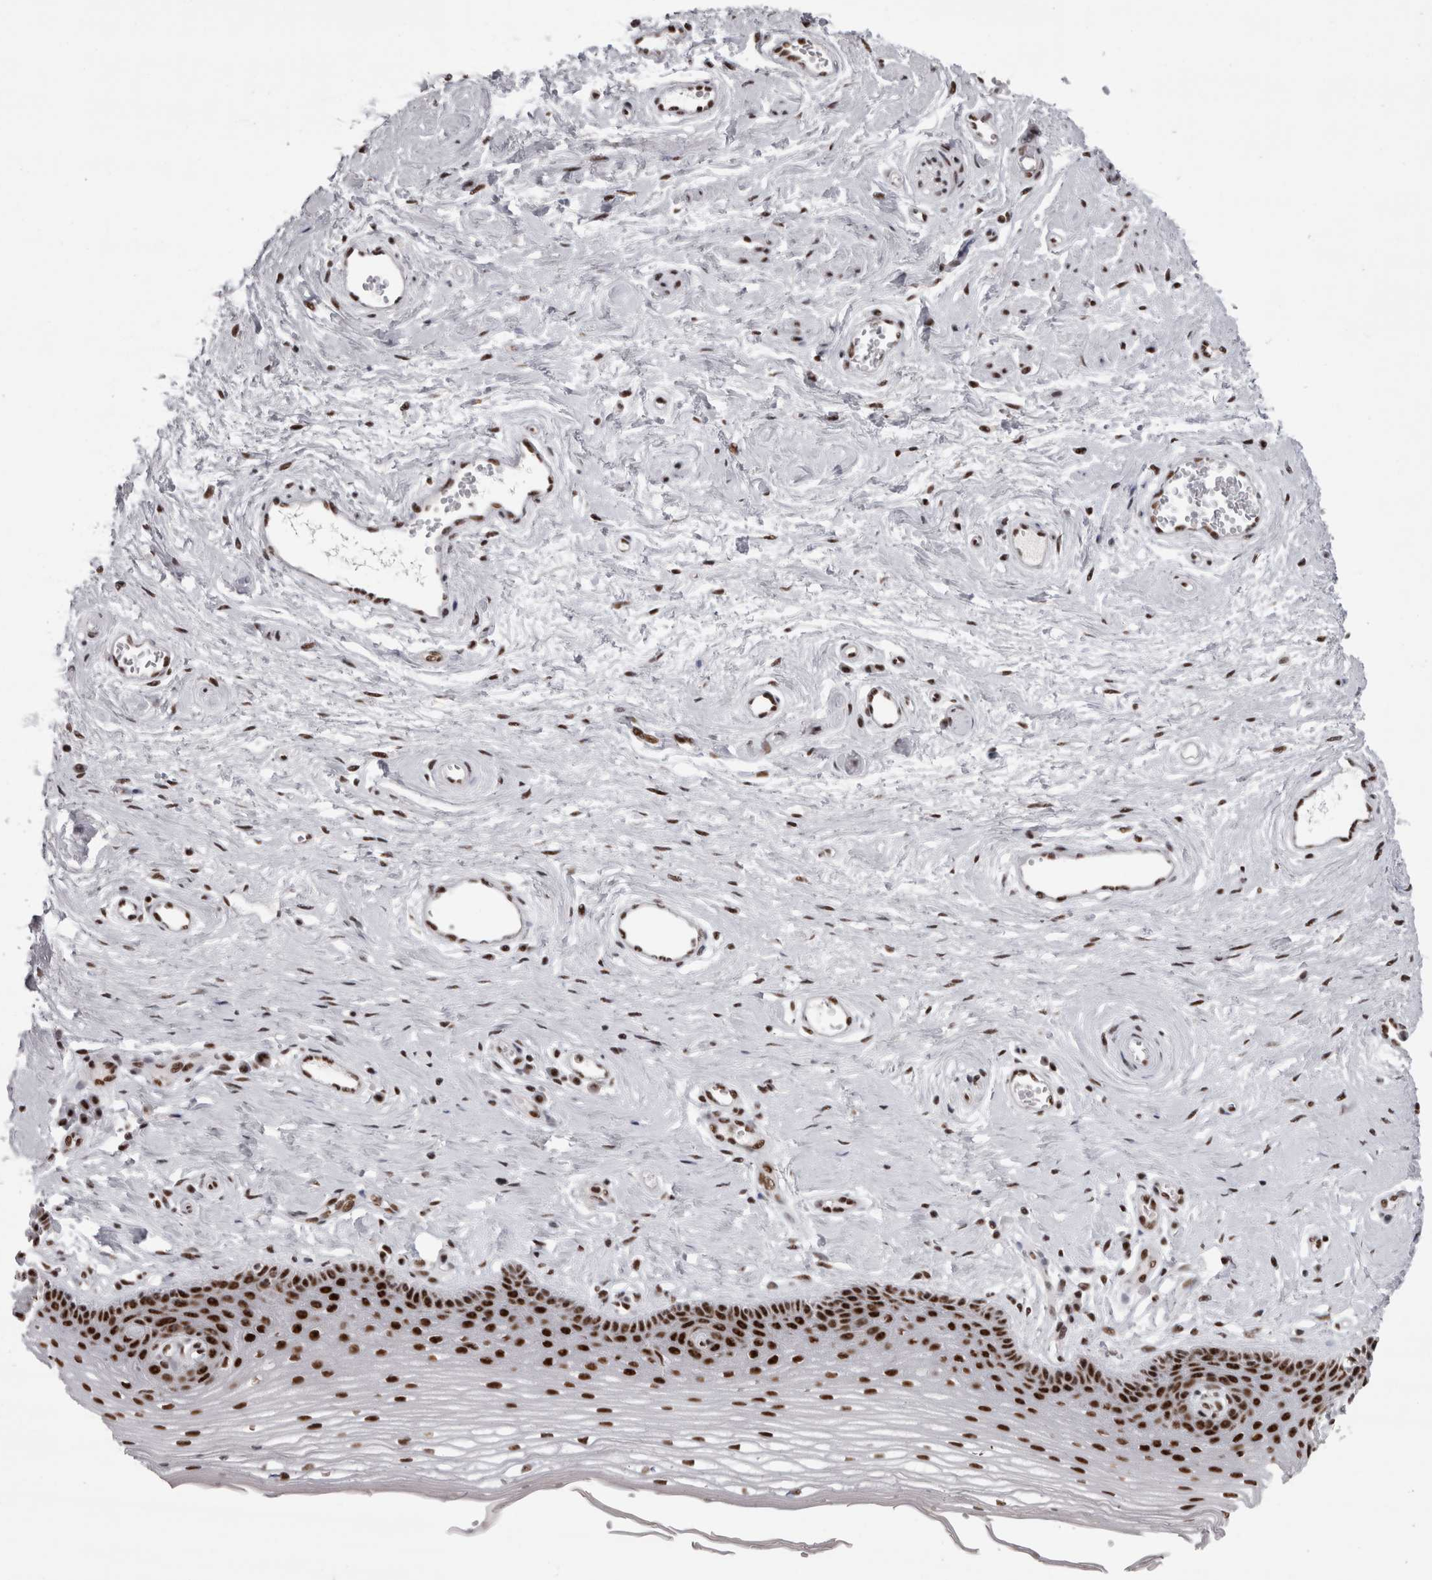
{"staining": {"intensity": "strong", "quantity": ">75%", "location": "nuclear"}, "tissue": "vagina", "cell_type": "Squamous epithelial cells", "image_type": "normal", "snomed": [{"axis": "morphology", "description": "Normal tissue, NOS"}, {"axis": "topography", "description": "Vagina"}], "caption": "This image exhibits immunohistochemistry (IHC) staining of unremarkable vagina, with high strong nuclear expression in approximately >75% of squamous epithelial cells.", "gene": "SNRNP40", "patient": {"sex": "female", "age": 46}}